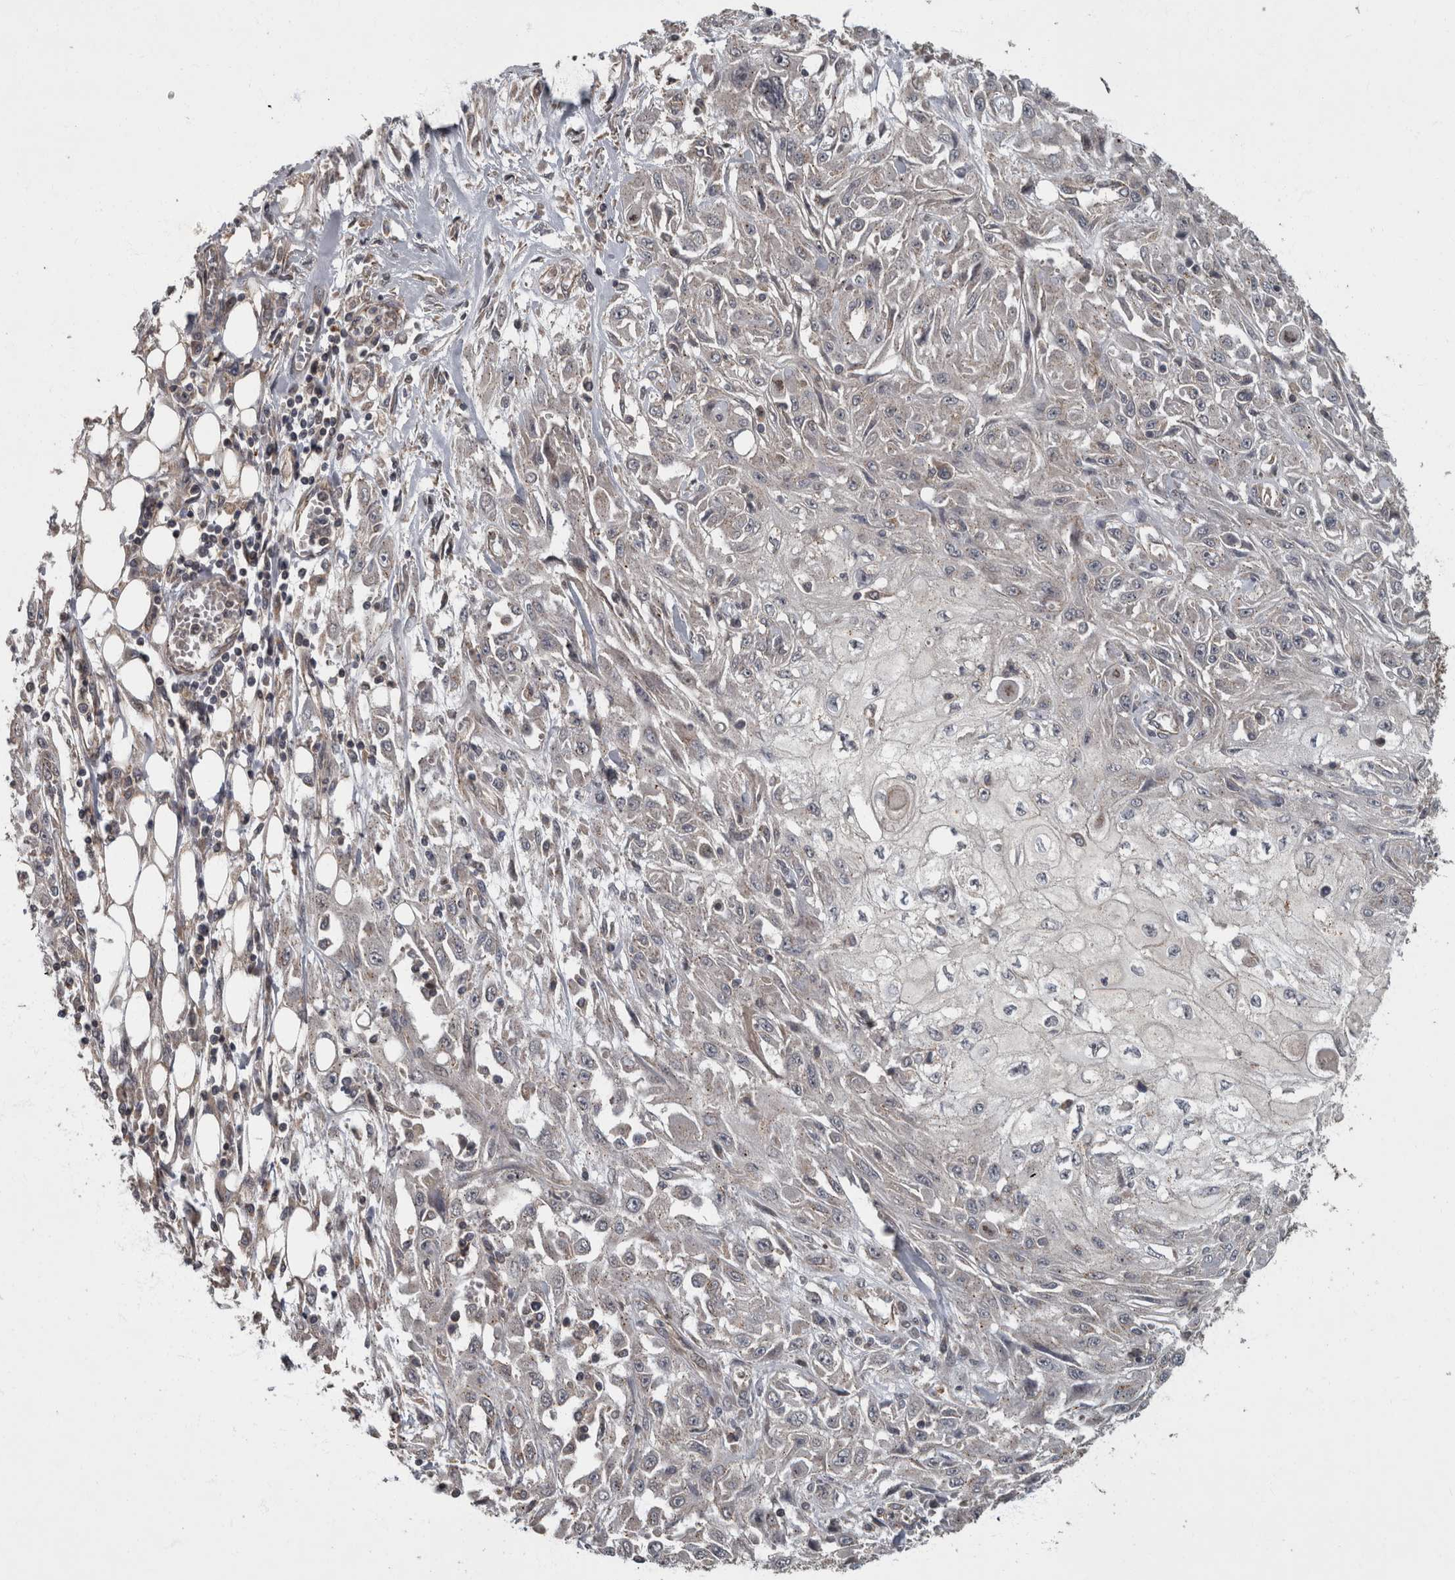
{"staining": {"intensity": "negative", "quantity": "none", "location": "none"}, "tissue": "skin cancer", "cell_type": "Tumor cells", "image_type": "cancer", "snomed": [{"axis": "morphology", "description": "Squamous cell carcinoma, NOS"}, {"axis": "morphology", "description": "Squamous cell carcinoma, metastatic, NOS"}, {"axis": "topography", "description": "Skin"}, {"axis": "topography", "description": "Lymph node"}], "caption": "Tumor cells show no significant protein positivity in squamous cell carcinoma (skin).", "gene": "VEGFD", "patient": {"sex": "male", "age": 75}}